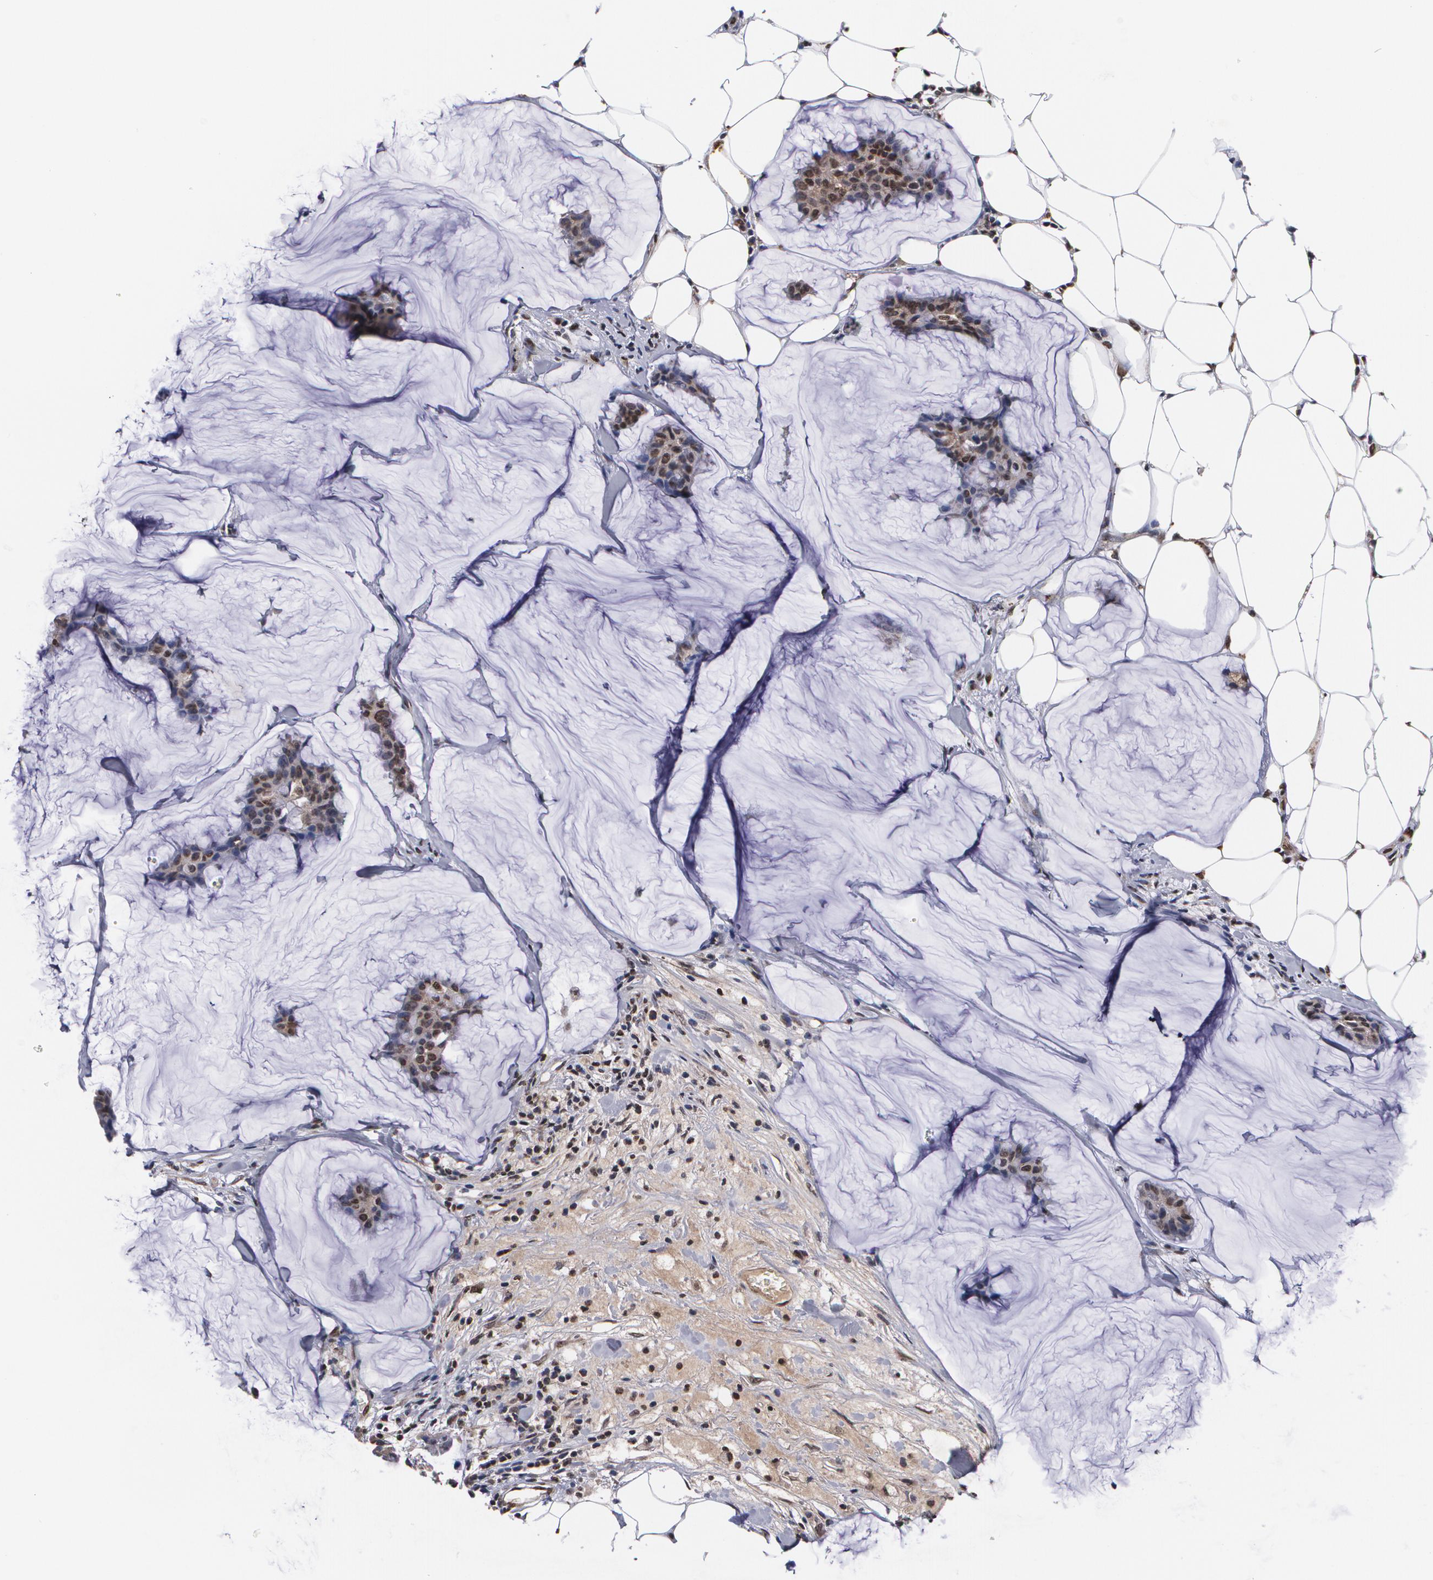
{"staining": {"intensity": "moderate", "quantity": ">75%", "location": "cytoplasmic/membranous,nuclear"}, "tissue": "breast cancer", "cell_type": "Tumor cells", "image_type": "cancer", "snomed": [{"axis": "morphology", "description": "Duct carcinoma"}, {"axis": "topography", "description": "Breast"}], "caption": "Approximately >75% of tumor cells in human breast infiltrating ductal carcinoma display moderate cytoplasmic/membranous and nuclear protein expression as visualized by brown immunohistochemical staining.", "gene": "MVP", "patient": {"sex": "female", "age": 93}}